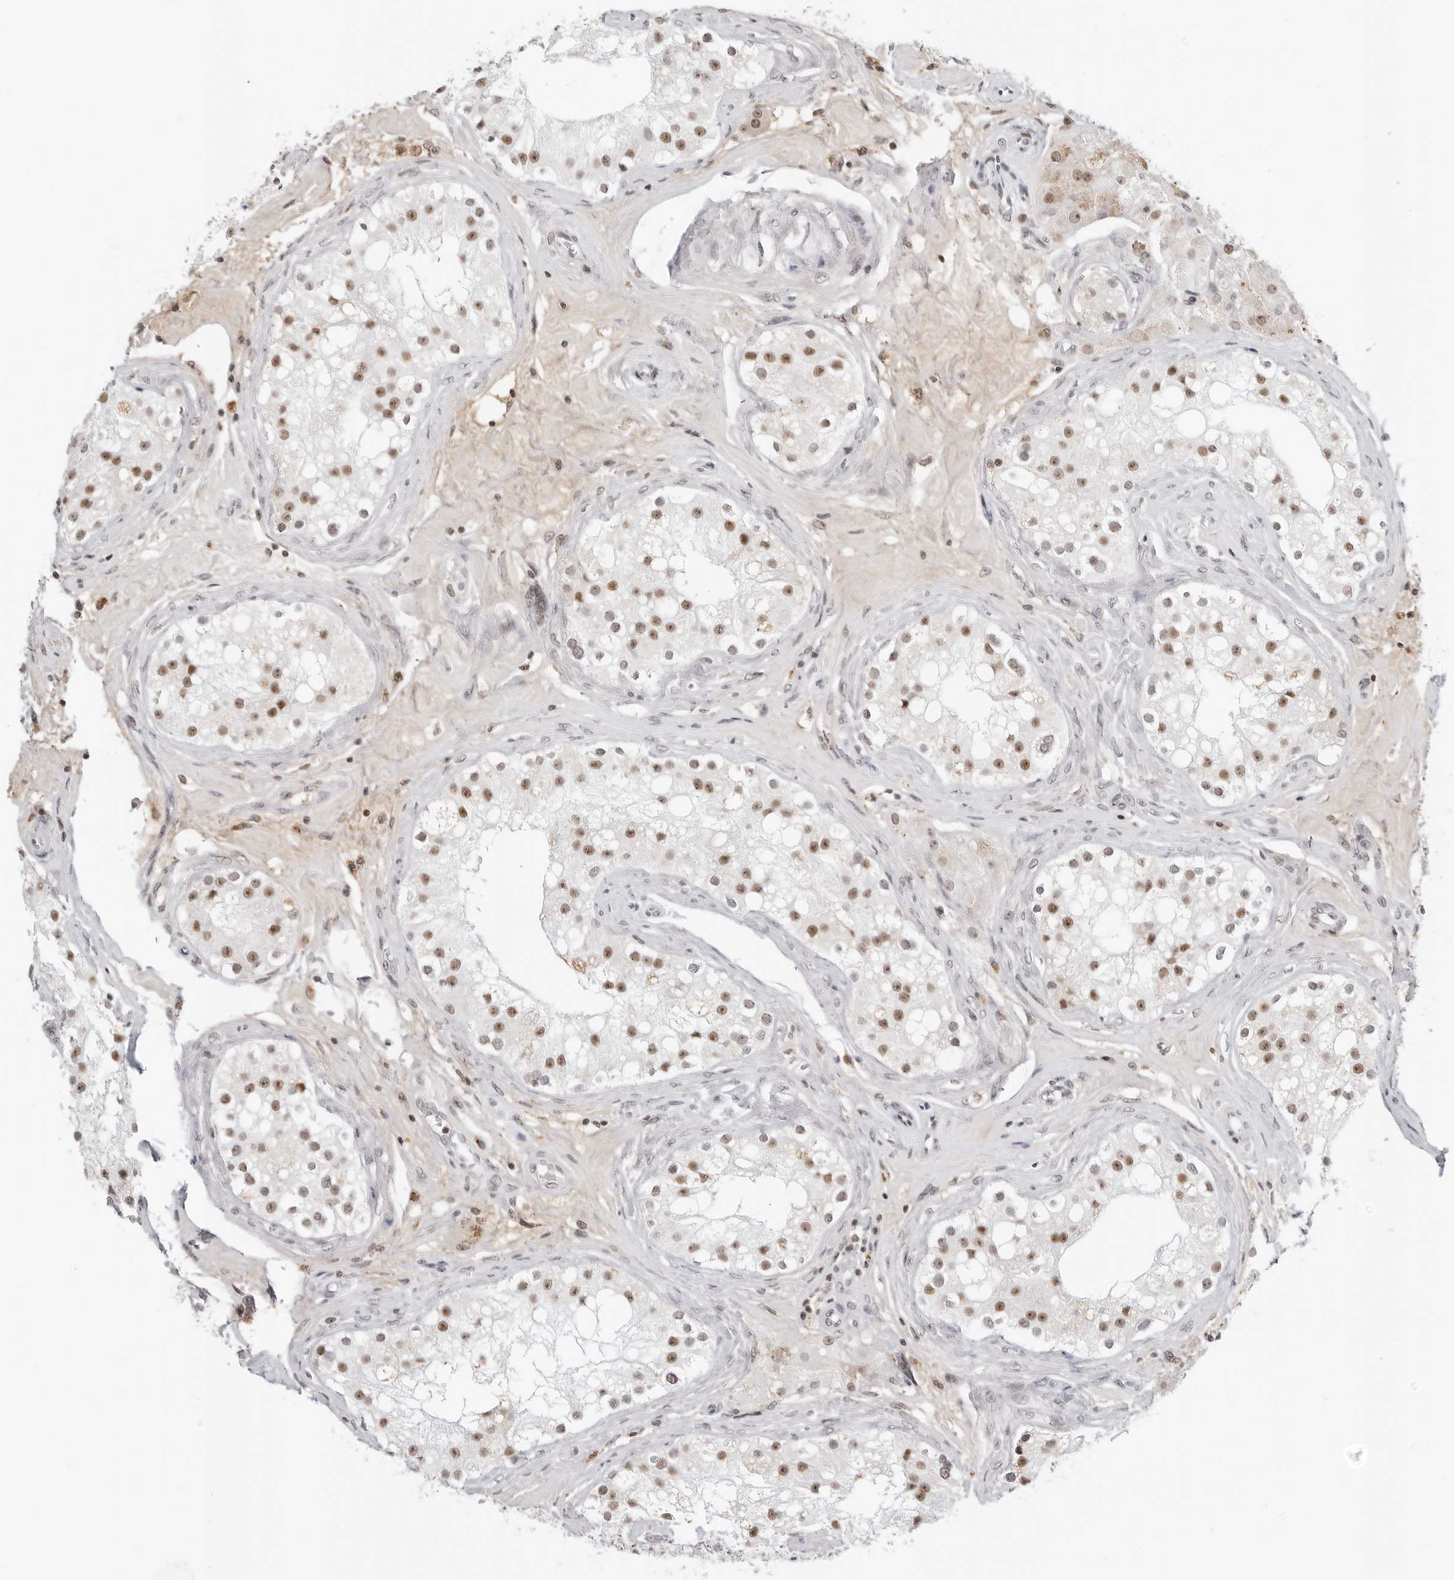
{"staining": {"intensity": "moderate", "quantity": "25%-75%", "location": "nuclear"}, "tissue": "testis", "cell_type": "Cells in seminiferous ducts", "image_type": "normal", "snomed": [{"axis": "morphology", "description": "Normal tissue, NOS"}, {"axis": "topography", "description": "Testis"}], "caption": "Cells in seminiferous ducts demonstrate moderate nuclear expression in approximately 25%-75% of cells in unremarkable testis.", "gene": "WRAP53", "patient": {"sex": "male", "age": 84}}